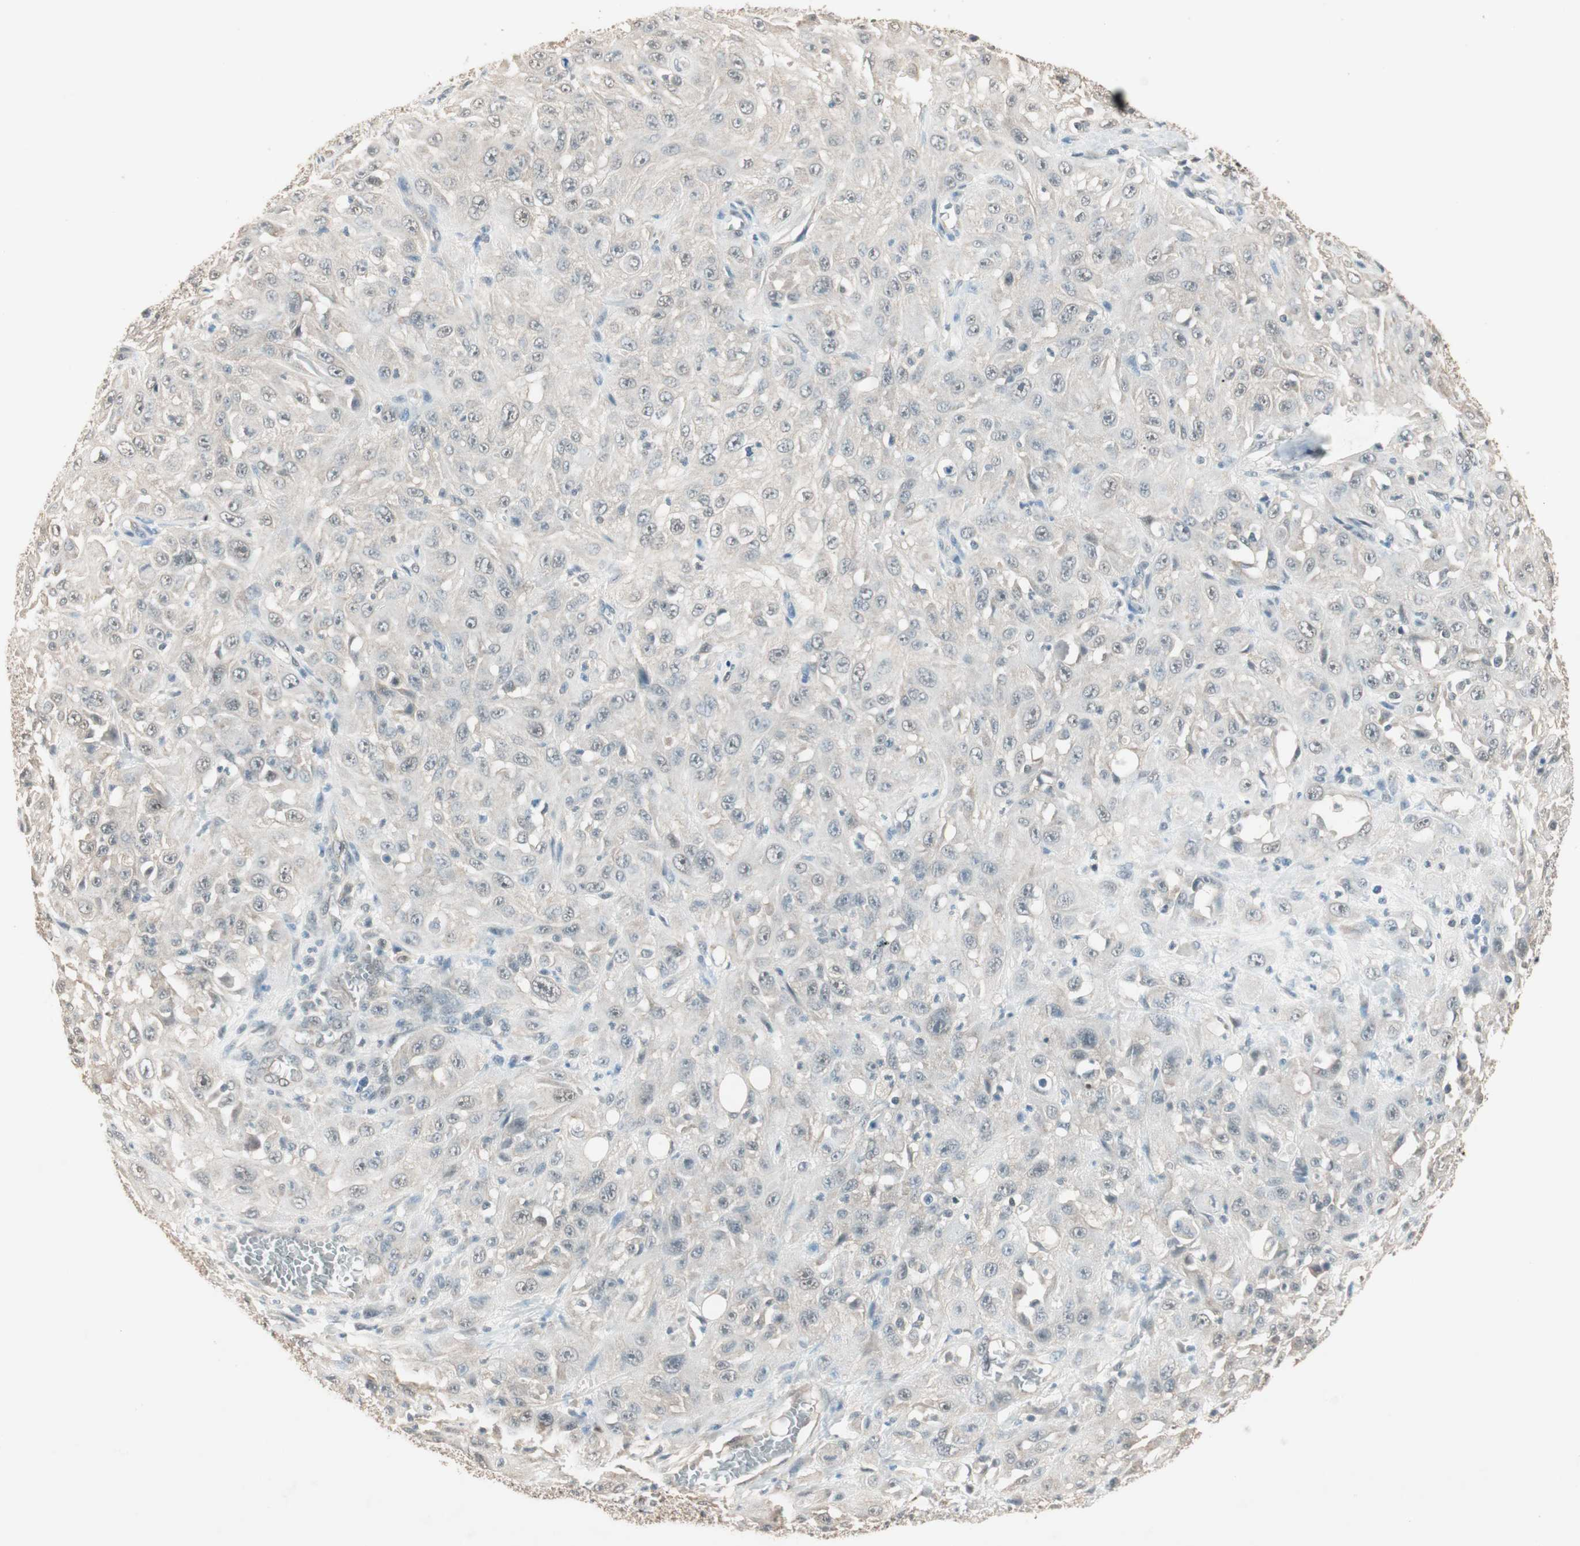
{"staining": {"intensity": "negative", "quantity": "none", "location": "none"}, "tissue": "skin cancer", "cell_type": "Tumor cells", "image_type": "cancer", "snomed": [{"axis": "morphology", "description": "Squamous cell carcinoma, NOS"}, {"axis": "morphology", "description": "Squamous cell carcinoma, metastatic, NOS"}, {"axis": "topography", "description": "Skin"}, {"axis": "topography", "description": "Lymph node"}], "caption": "This is a histopathology image of immunohistochemistry (IHC) staining of skin squamous cell carcinoma, which shows no expression in tumor cells.", "gene": "USP5", "patient": {"sex": "male", "age": 75}}